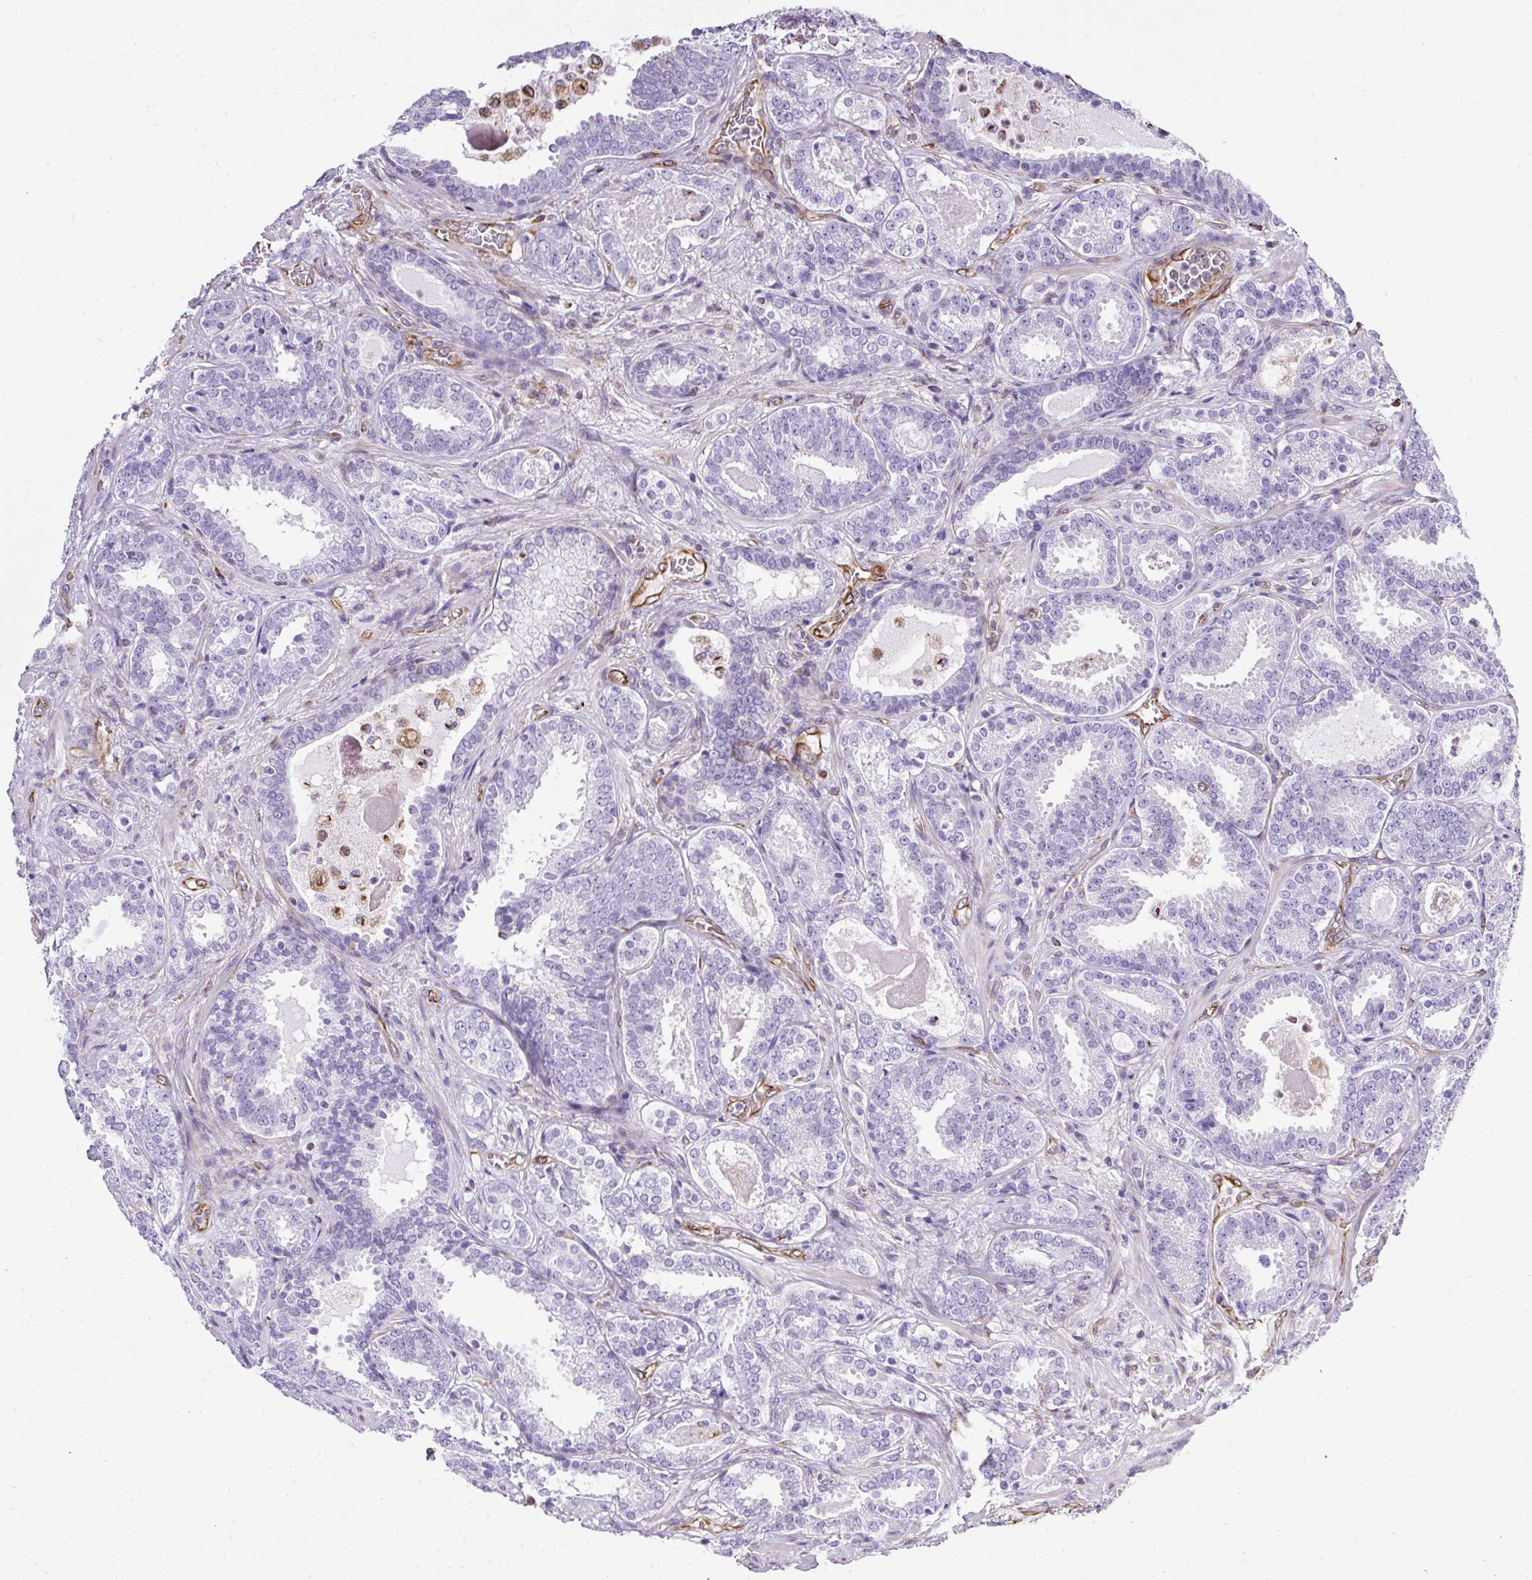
{"staining": {"intensity": "negative", "quantity": "none", "location": "none"}, "tissue": "prostate cancer", "cell_type": "Tumor cells", "image_type": "cancer", "snomed": [{"axis": "morphology", "description": "Adenocarcinoma, High grade"}, {"axis": "topography", "description": "Prostate"}], "caption": "Tumor cells show no significant positivity in high-grade adenocarcinoma (prostate).", "gene": "PLS1", "patient": {"sex": "male", "age": 65}}